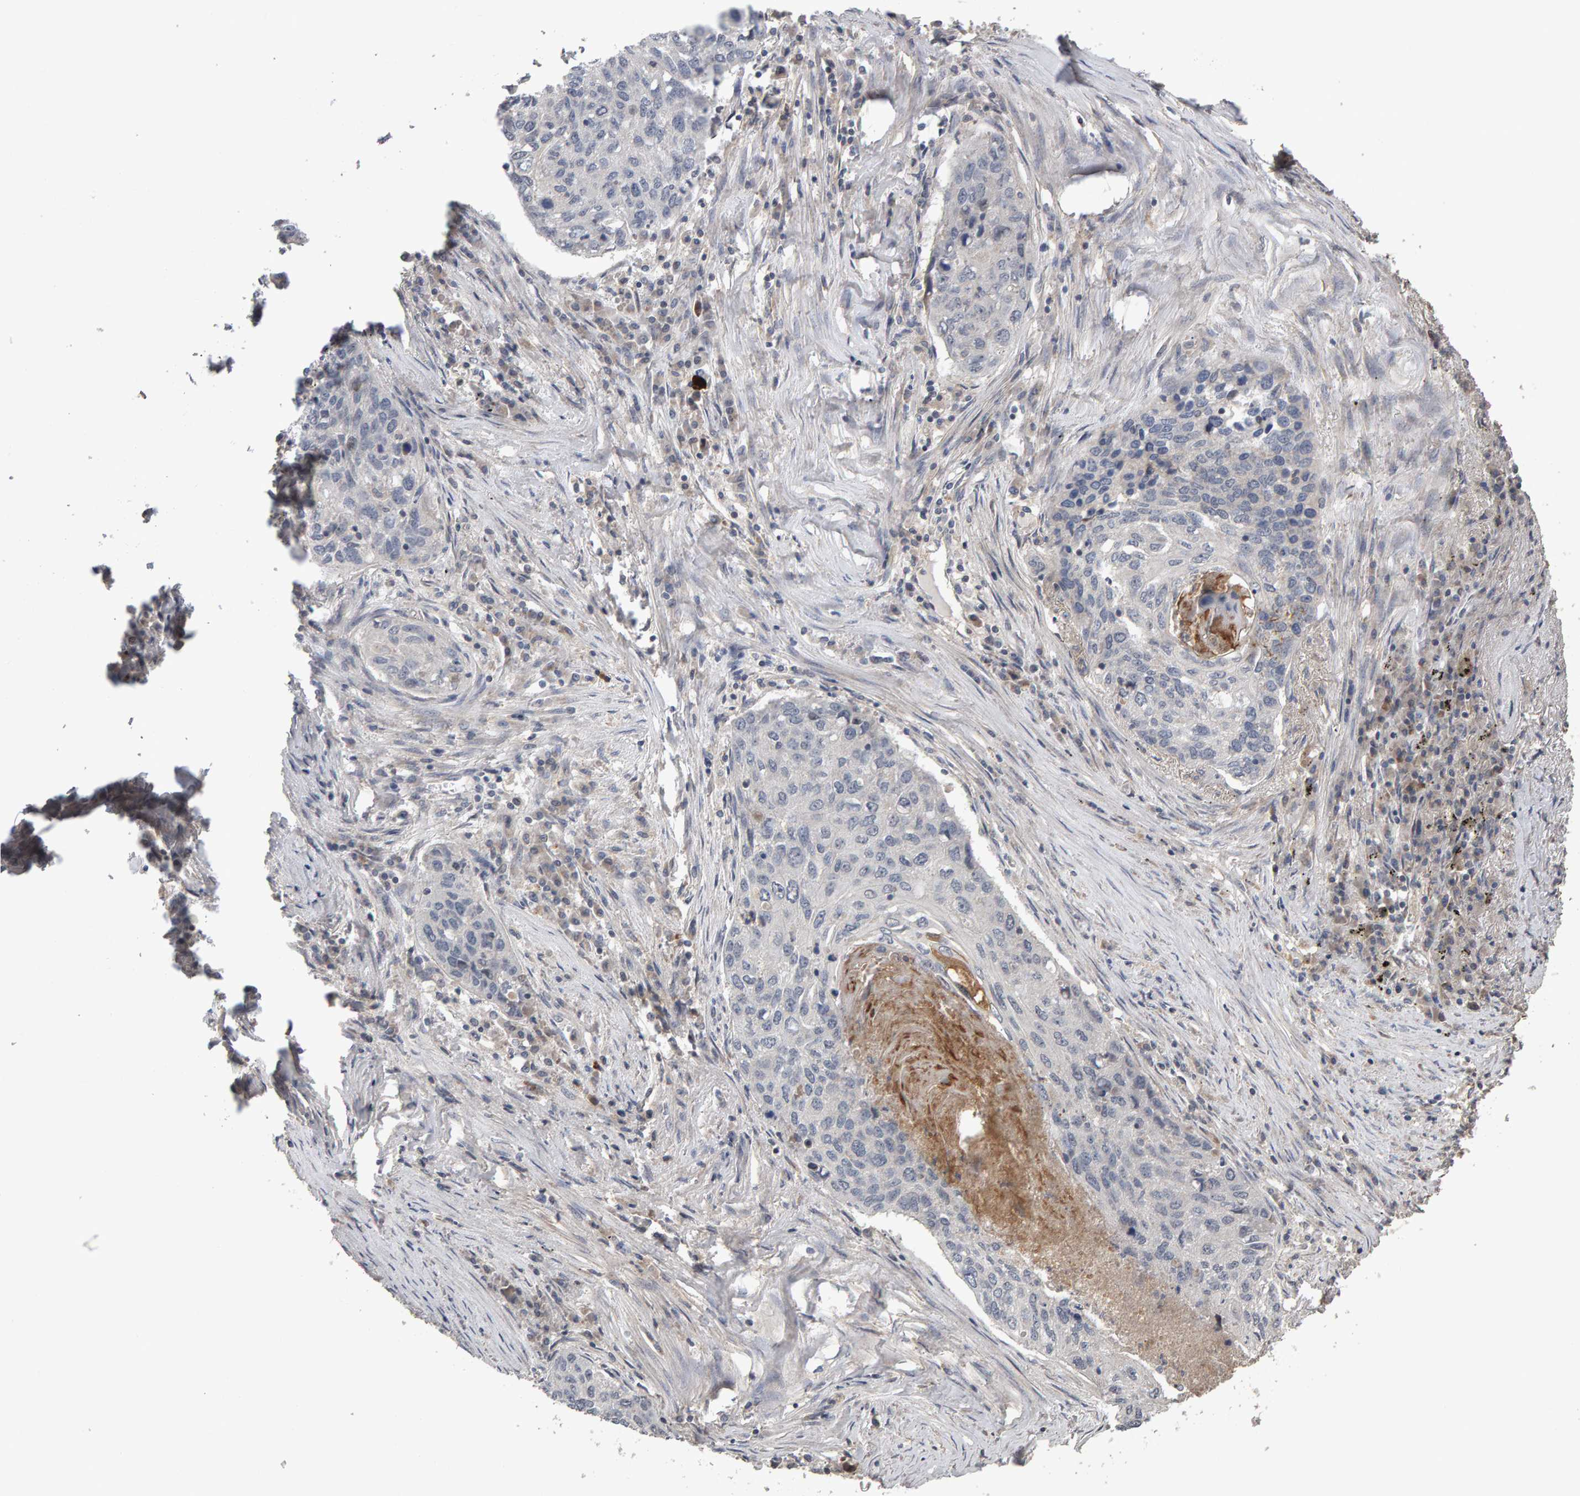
{"staining": {"intensity": "negative", "quantity": "none", "location": "none"}, "tissue": "lung cancer", "cell_type": "Tumor cells", "image_type": "cancer", "snomed": [{"axis": "morphology", "description": "Squamous cell carcinoma, NOS"}, {"axis": "topography", "description": "Lung"}], "caption": "This is a photomicrograph of IHC staining of lung squamous cell carcinoma, which shows no staining in tumor cells. Brightfield microscopy of immunohistochemistry stained with DAB (brown) and hematoxylin (blue), captured at high magnification.", "gene": "COASY", "patient": {"sex": "female", "age": 63}}